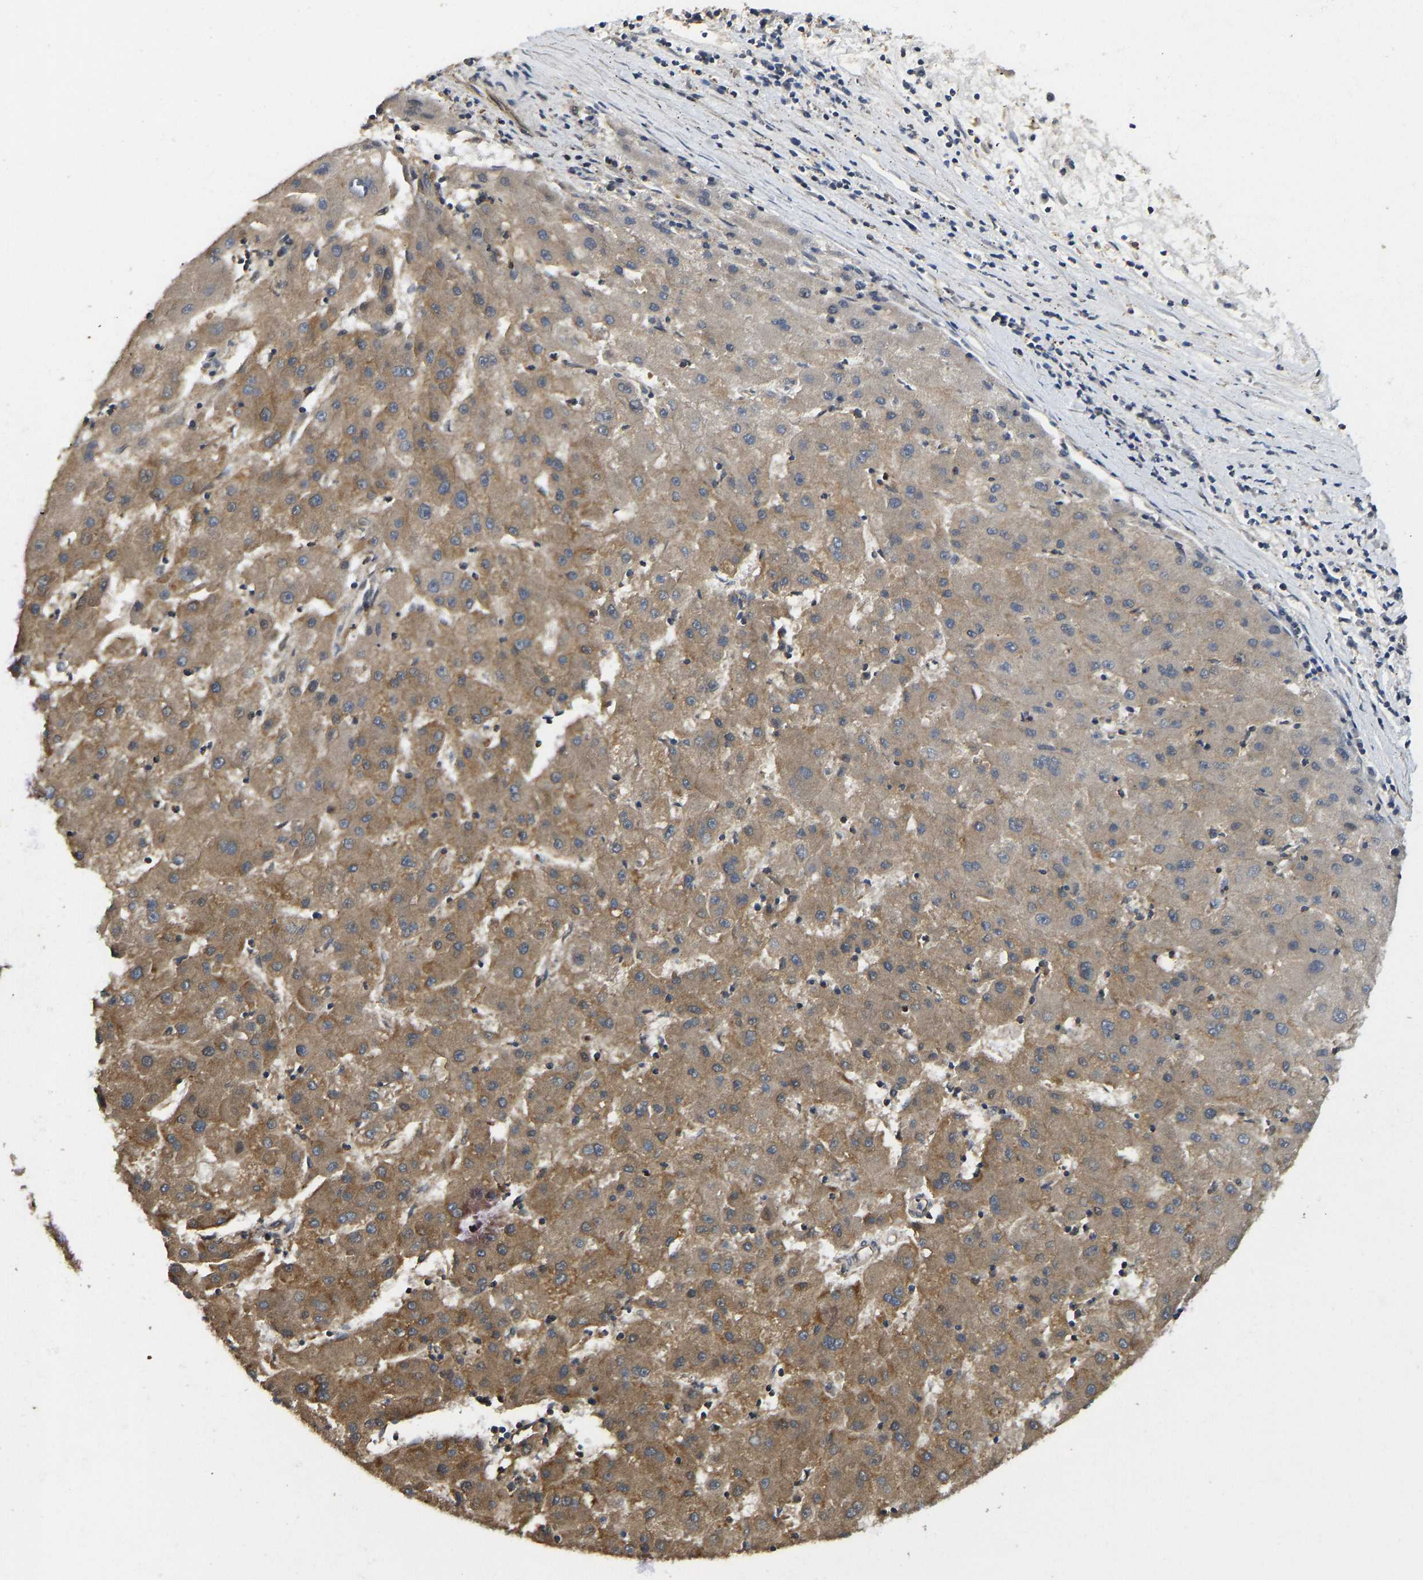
{"staining": {"intensity": "moderate", "quantity": ">75%", "location": "cytoplasmic/membranous"}, "tissue": "liver cancer", "cell_type": "Tumor cells", "image_type": "cancer", "snomed": [{"axis": "morphology", "description": "Carcinoma, Hepatocellular, NOS"}, {"axis": "topography", "description": "Liver"}], "caption": "Human liver cancer (hepatocellular carcinoma) stained with a protein marker reveals moderate staining in tumor cells.", "gene": "NDRG3", "patient": {"sex": "male", "age": 72}}